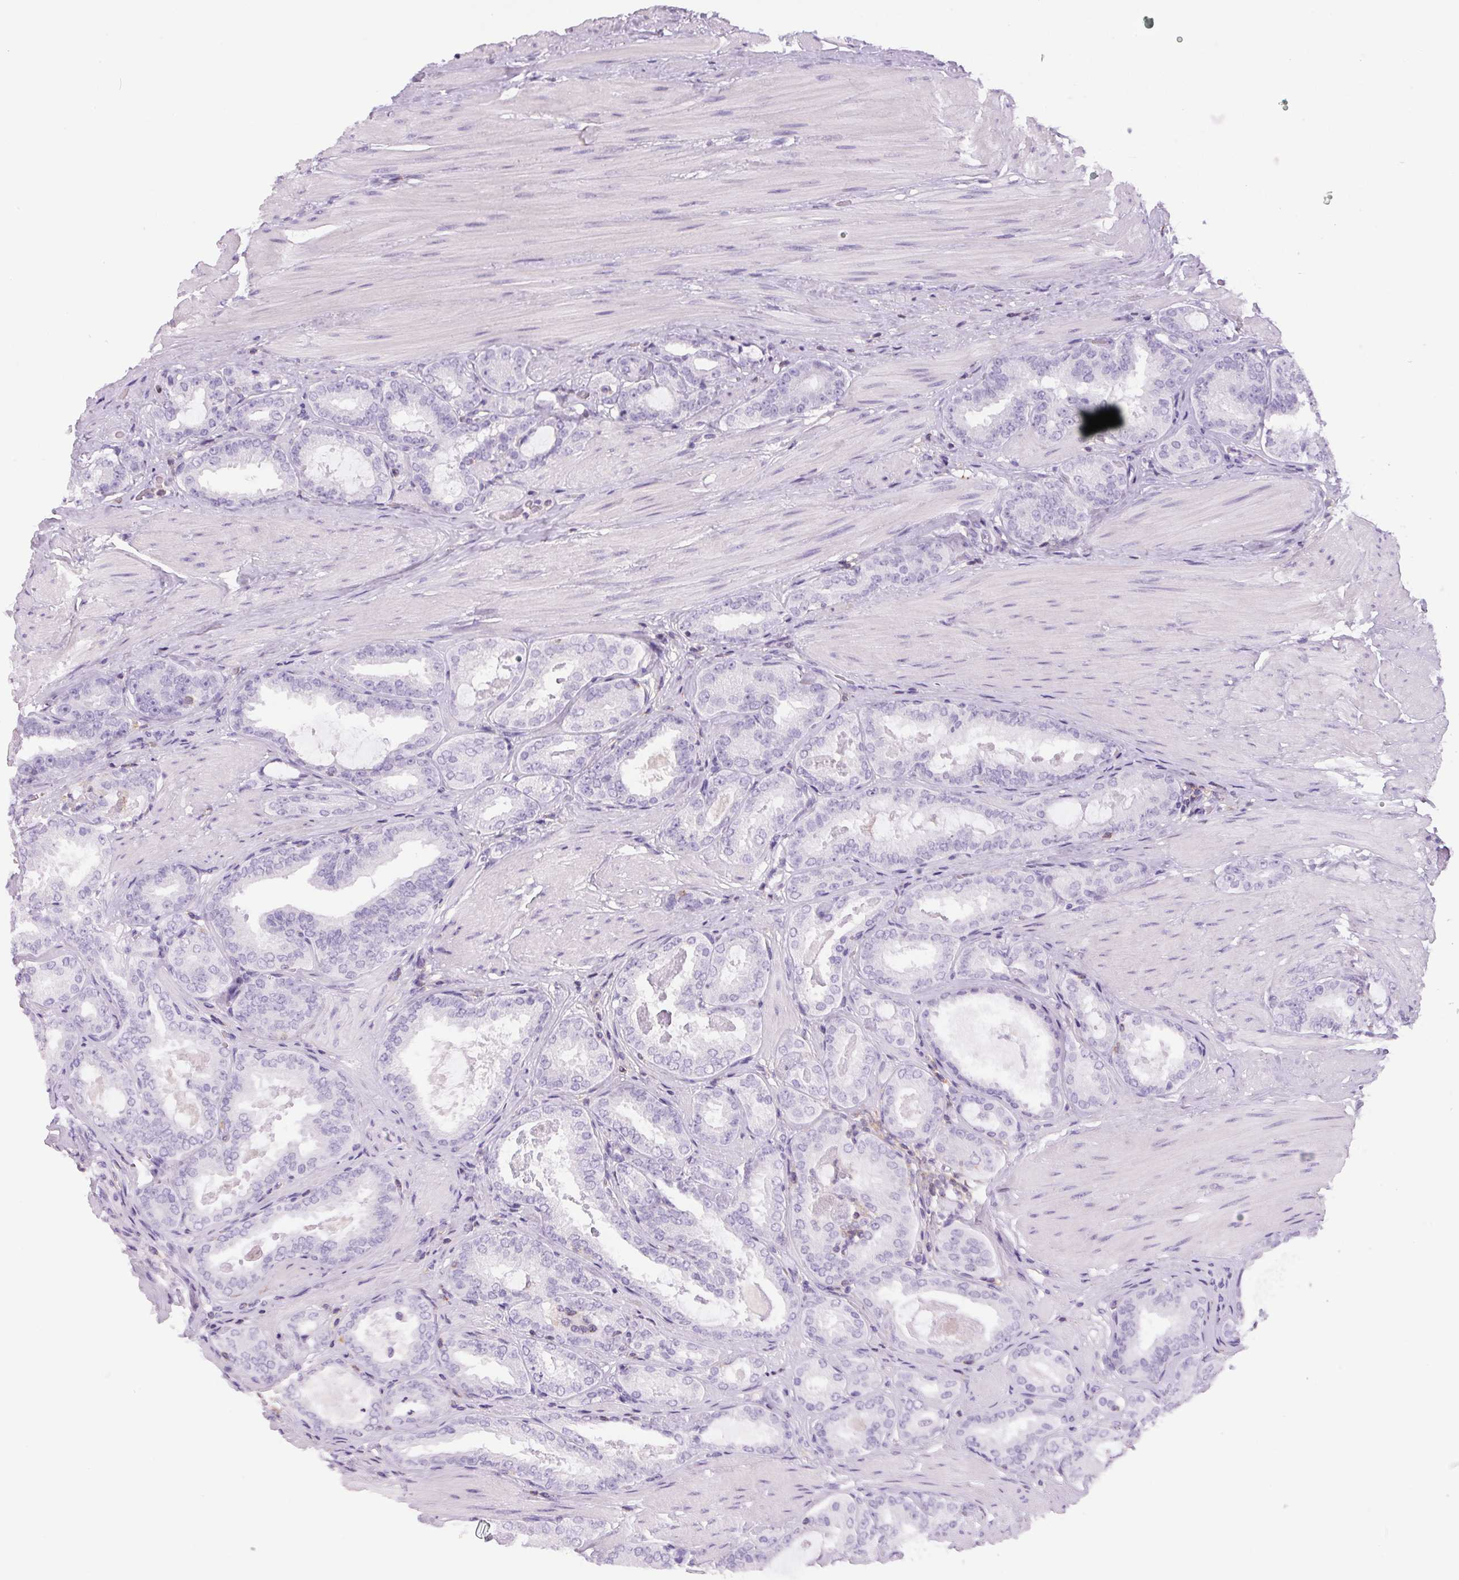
{"staining": {"intensity": "negative", "quantity": "none", "location": "none"}, "tissue": "prostate cancer", "cell_type": "Tumor cells", "image_type": "cancer", "snomed": [{"axis": "morphology", "description": "Adenocarcinoma, High grade"}, {"axis": "topography", "description": "Prostate"}], "caption": "Prostate adenocarcinoma (high-grade) was stained to show a protein in brown. There is no significant positivity in tumor cells.", "gene": "S100A2", "patient": {"sex": "male", "age": 63}}